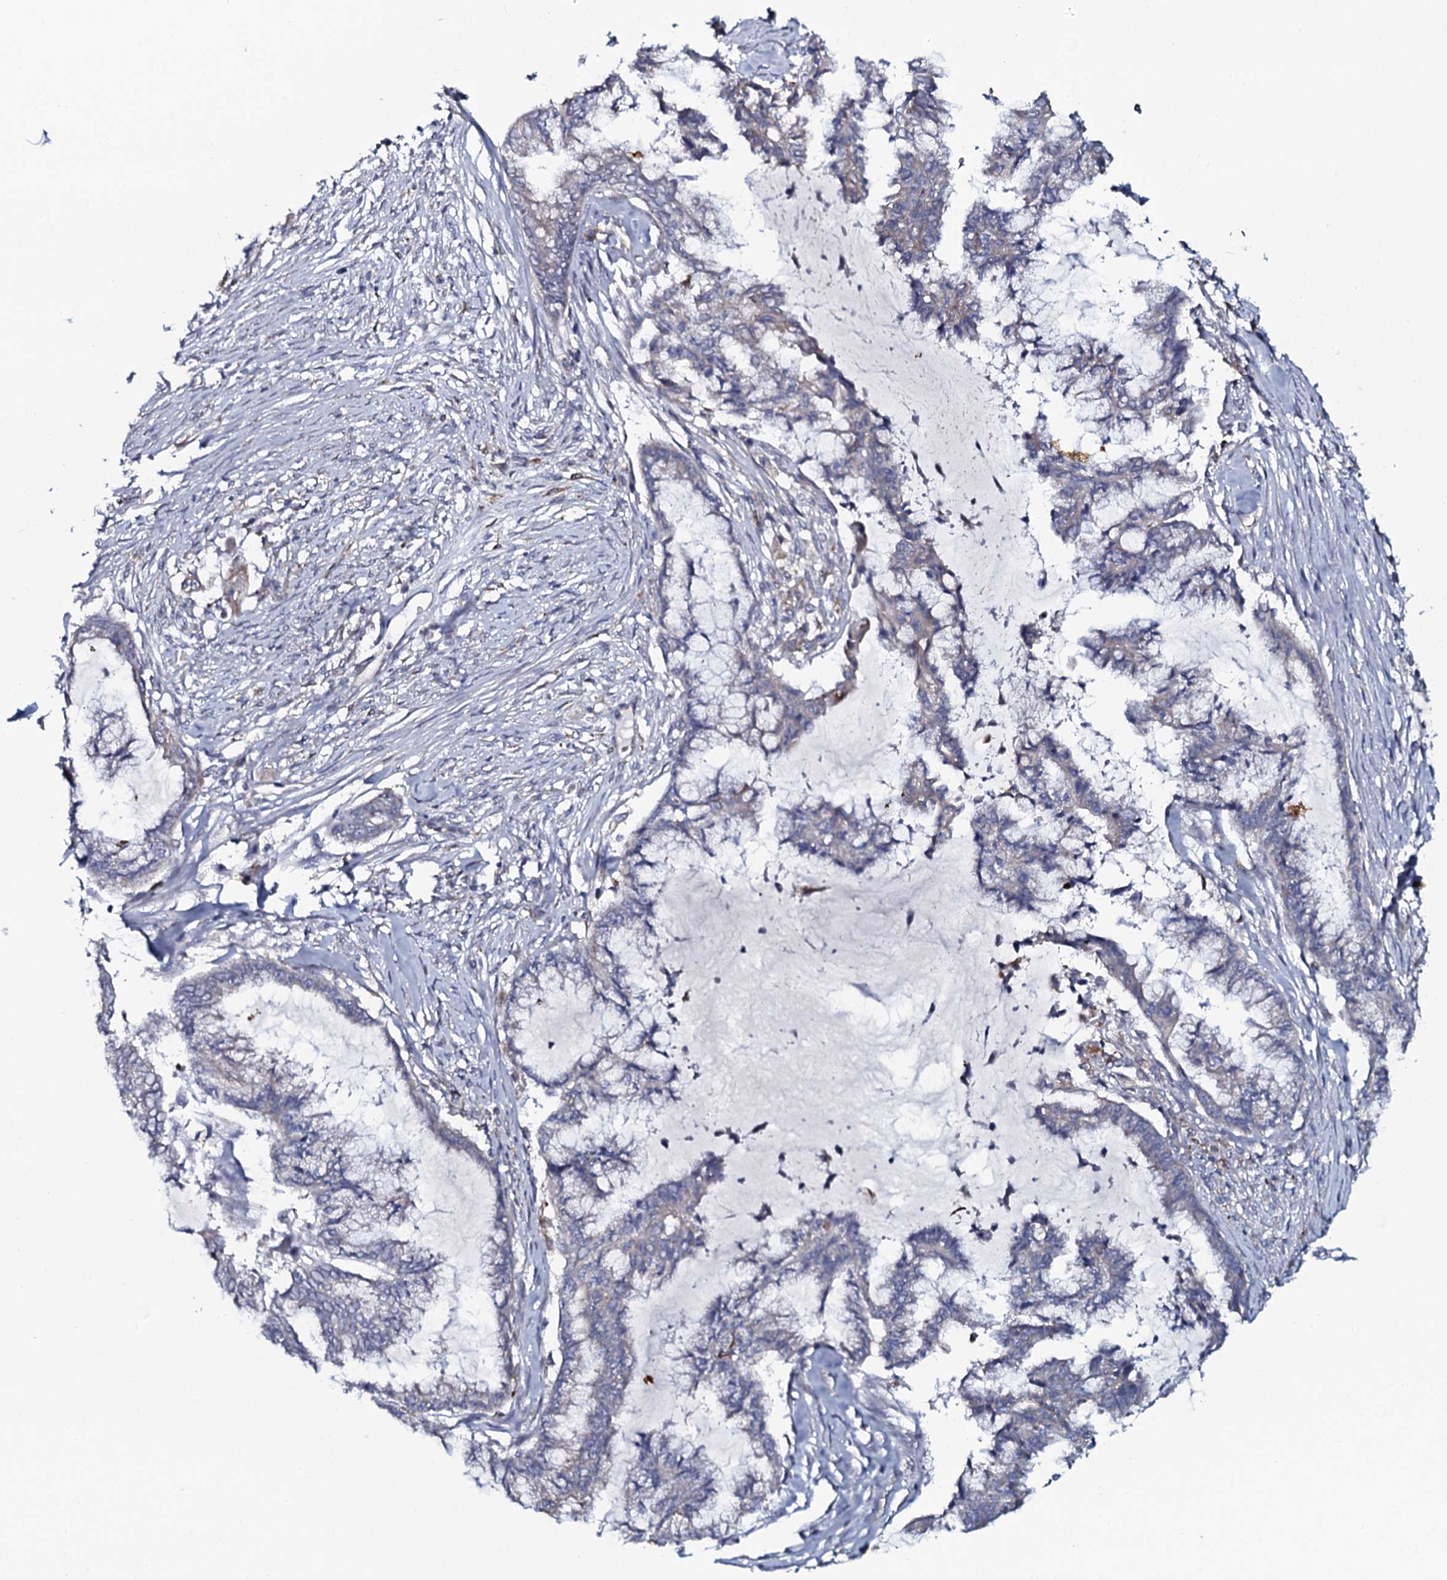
{"staining": {"intensity": "negative", "quantity": "none", "location": "none"}, "tissue": "endometrial cancer", "cell_type": "Tumor cells", "image_type": "cancer", "snomed": [{"axis": "morphology", "description": "Adenocarcinoma, NOS"}, {"axis": "topography", "description": "Endometrium"}], "caption": "DAB (3,3'-diaminobenzidine) immunohistochemical staining of human endometrial cancer shows no significant expression in tumor cells.", "gene": "TMEM151A", "patient": {"sex": "female", "age": 86}}